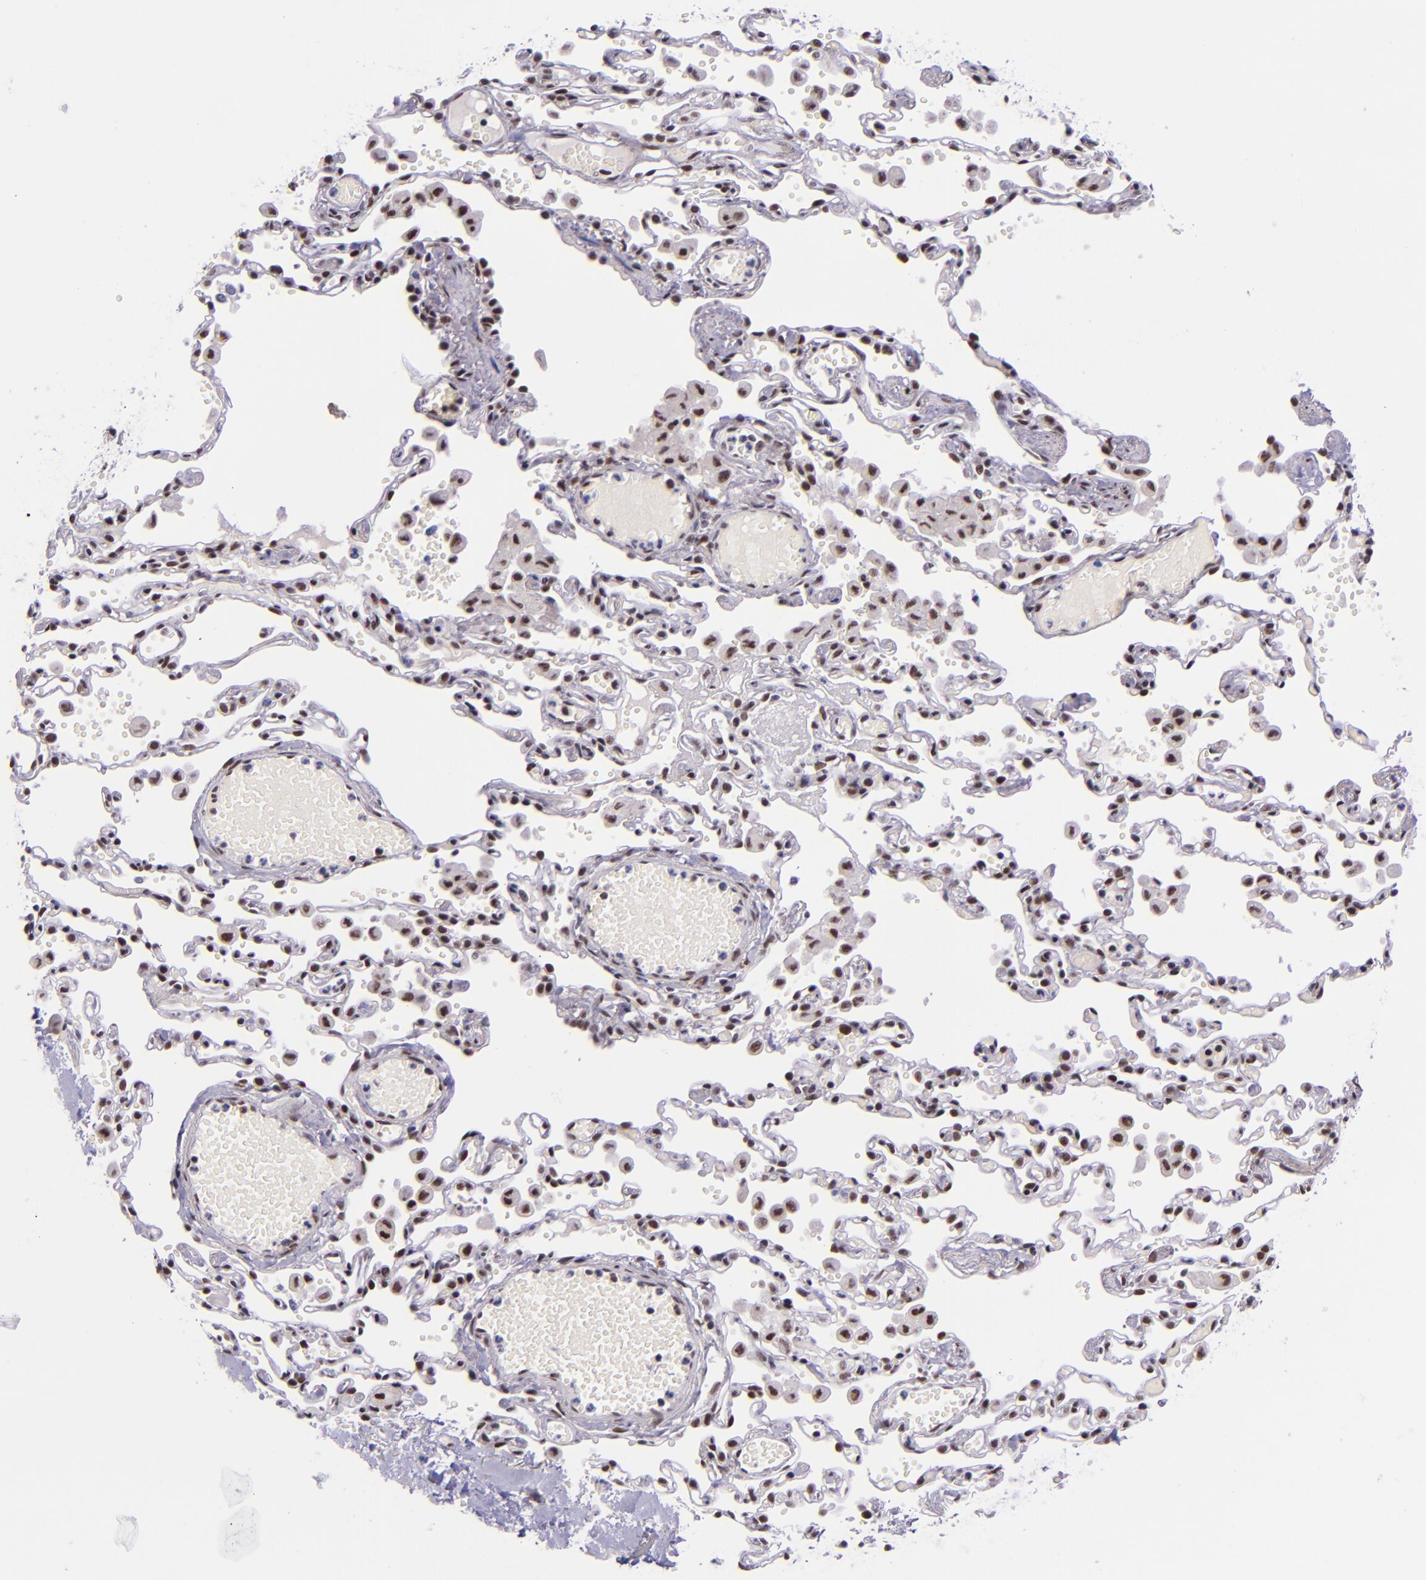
{"staining": {"intensity": "moderate", "quantity": ">75%", "location": "nuclear"}, "tissue": "bronchus", "cell_type": "Respiratory epithelial cells", "image_type": "normal", "snomed": [{"axis": "morphology", "description": "Normal tissue, NOS"}, {"axis": "topography", "description": "Cartilage tissue"}, {"axis": "topography", "description": "Bronchus"}, {"axis": "topography", "description": "Lung"}, {"axis": "topography", "description": "Peripheral nerve tissue"}], "caption": "IHC histopathology image of normal bronchus: human bronchus stained using immunohistochemistry (IHC) displays medium levels of moderate protein expression localized specifically in the nuclear of respiratory epithelial cells, appearing as a nuclear brown color.", "gene": "GPKOW", "patient": {"sex": "female", "age": 49}}